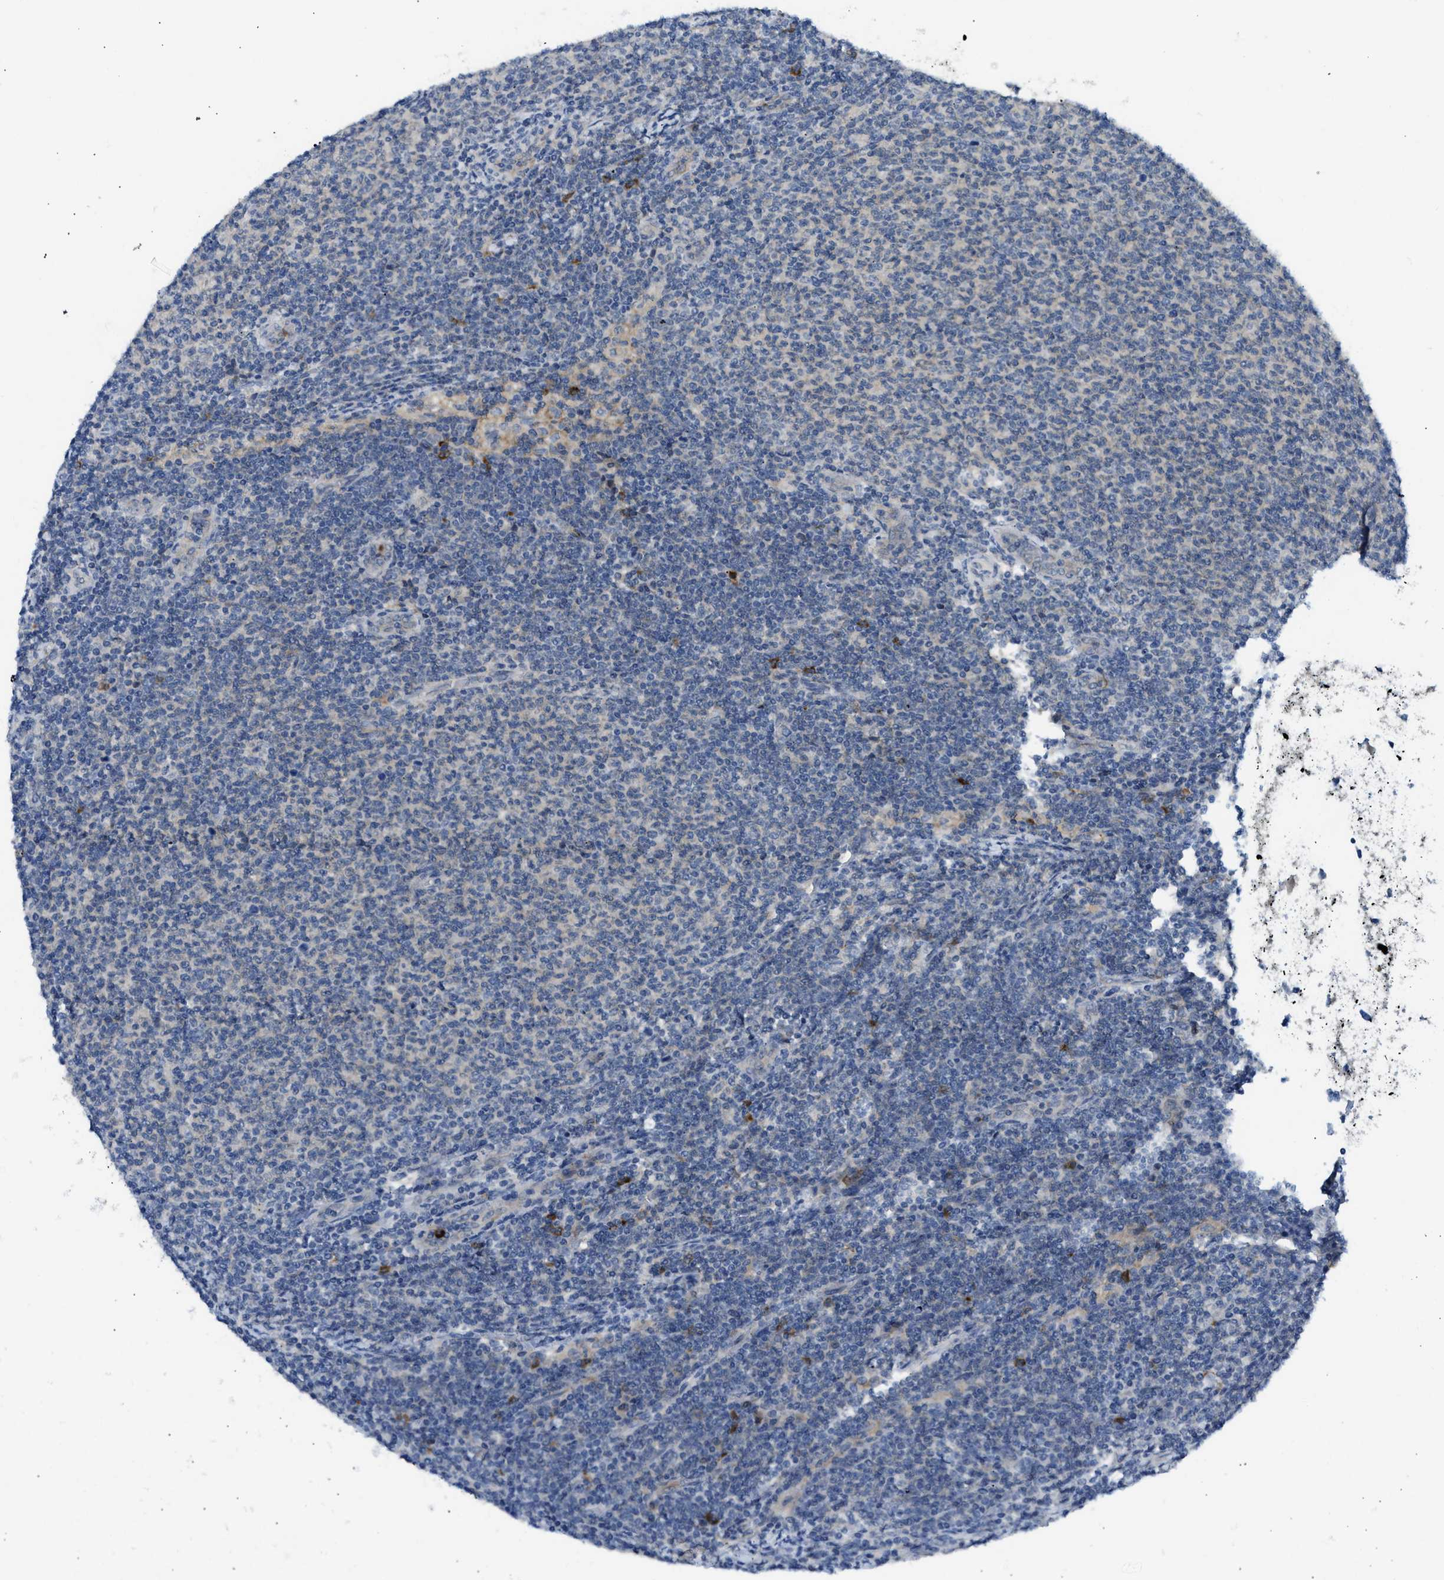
{"staining": {"intensity": "negative", "quantity": "none", "location": "none"}, "tissue": "lymphoma", "cell_type": "Tumor cells", "image_type": "cancer", "snomed": [{"axis": "morphology", "description": "Malignant lymphoma, non-Hodgkin's type, Low grade"}, {"axis": "topography", "description": "Lymph node"}], "caption": "High magnification brightfield microscopy of lymphoma stained with DAB (brown) and counterstained with hematoxylin (blue): tumor cells show no significant positivity.", "gene": "RHBDF2", "patient": {"sex": "male", "age": 66}}